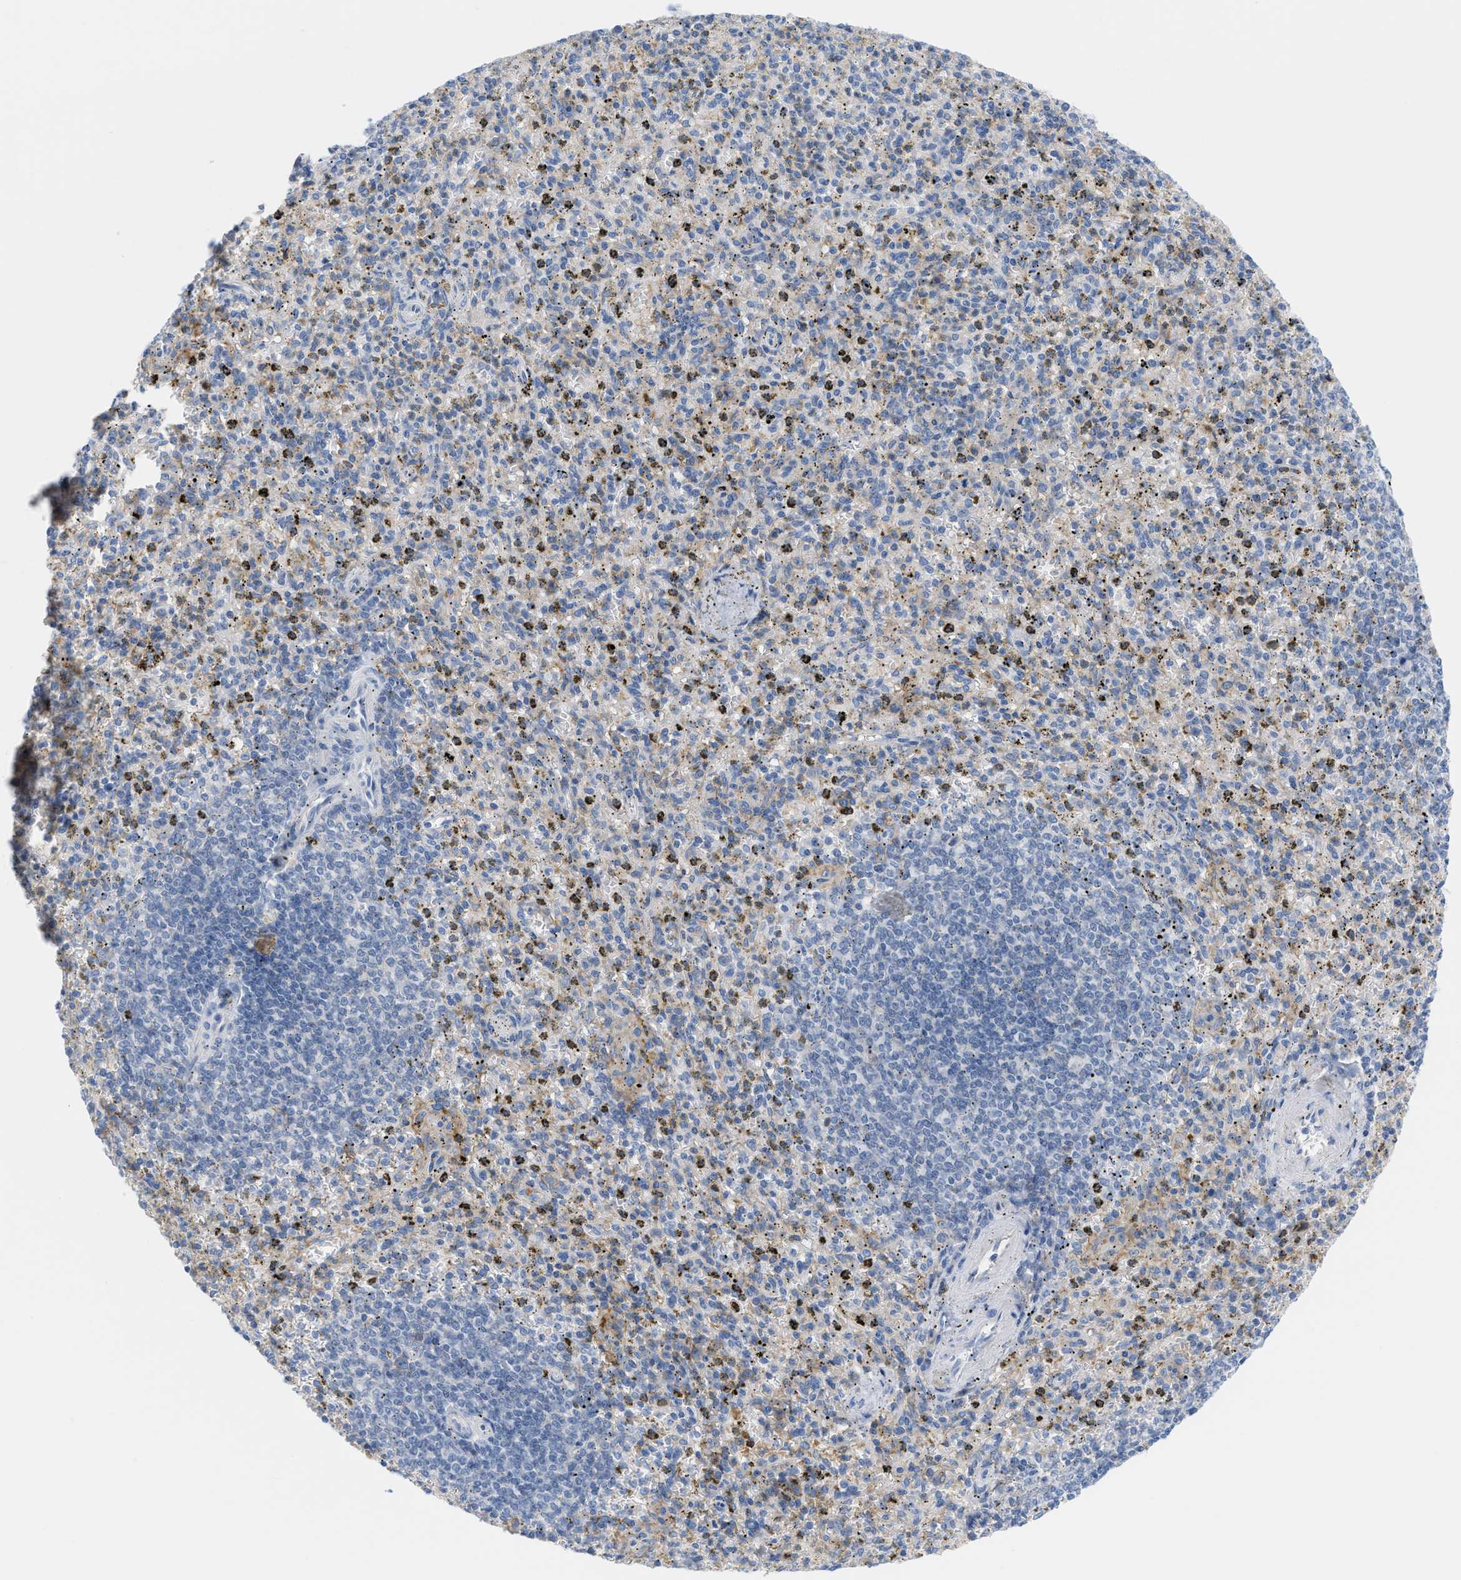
{"staining": {"intensity": "negative", "quantity": "none", "location": "none"}, "tissue": "spleen", "cell_type": "Cells in red pulp", "image_type": "normal", "snomed": [{"axis": "morphology", "description": "Normal tissue, NOS"}, {"axis": "topography", "description": "Spleen"}], "caption": "High power microscopy micrograph of an immunohistochemistry (IHC) micrograph of unremarkable spleen, revealing no significant staining in cells in red pulp.", "gene": "SLC3A2", "patient": {"sex": "male", "age": 72}}